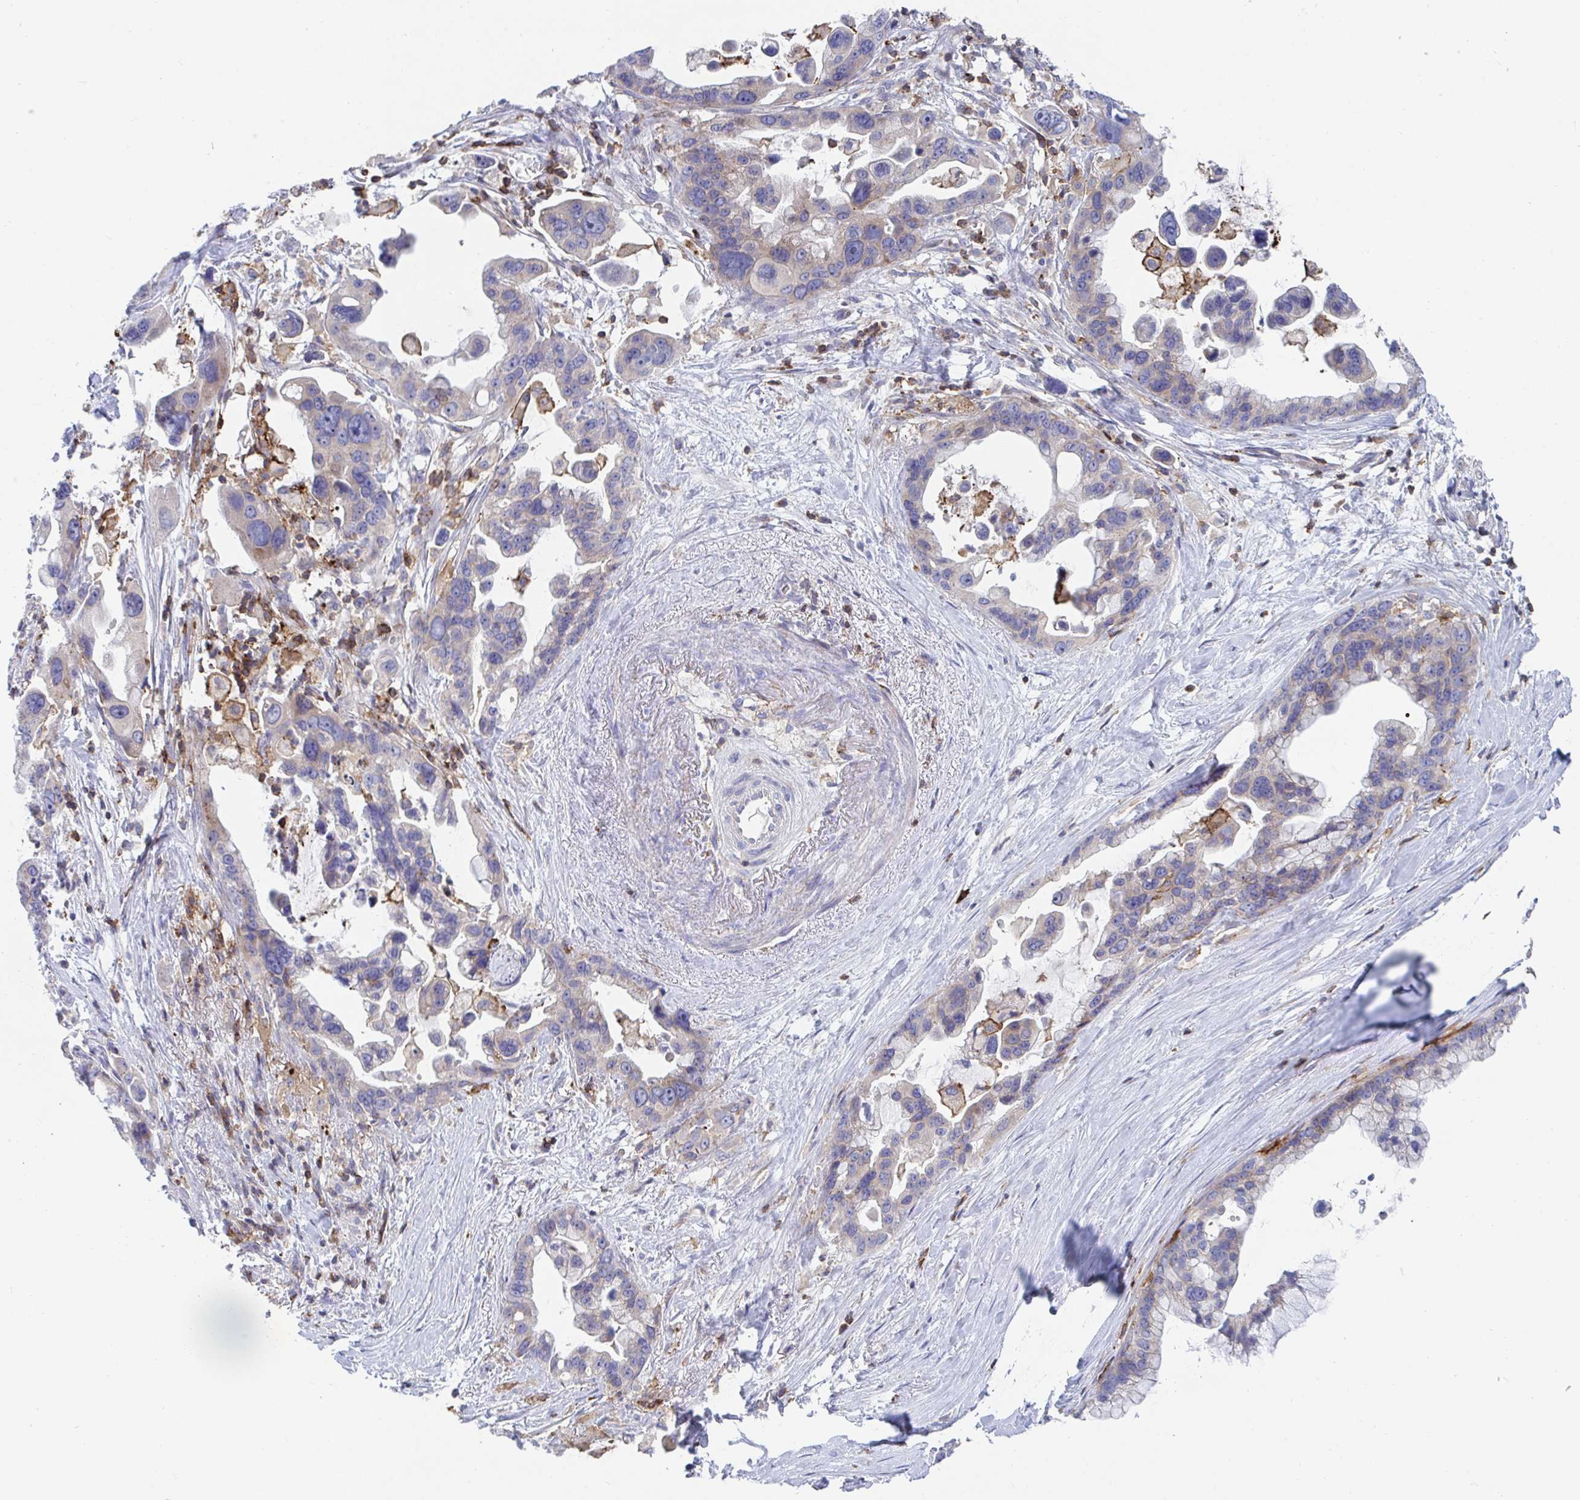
{"staining": {"intensity": "weak", "quantity": "<25%", "location": "cytoplasmic/membranous"}, "tissue": "pancreatic cancer", "cell_type": "Tumor cells", "image_type": "cancer", "snomed": [{"axis": "morphology", "description": "Adenocarcinoma, NOS"}, {"axis": "topography", "description": "Pancreas"}], "caption": "Tumor cells are negative for brown protein staining in adenocarcinoma (pancreatic).", "gene": "FRMD3", "patient": {"sex": "female", "age": 83}}